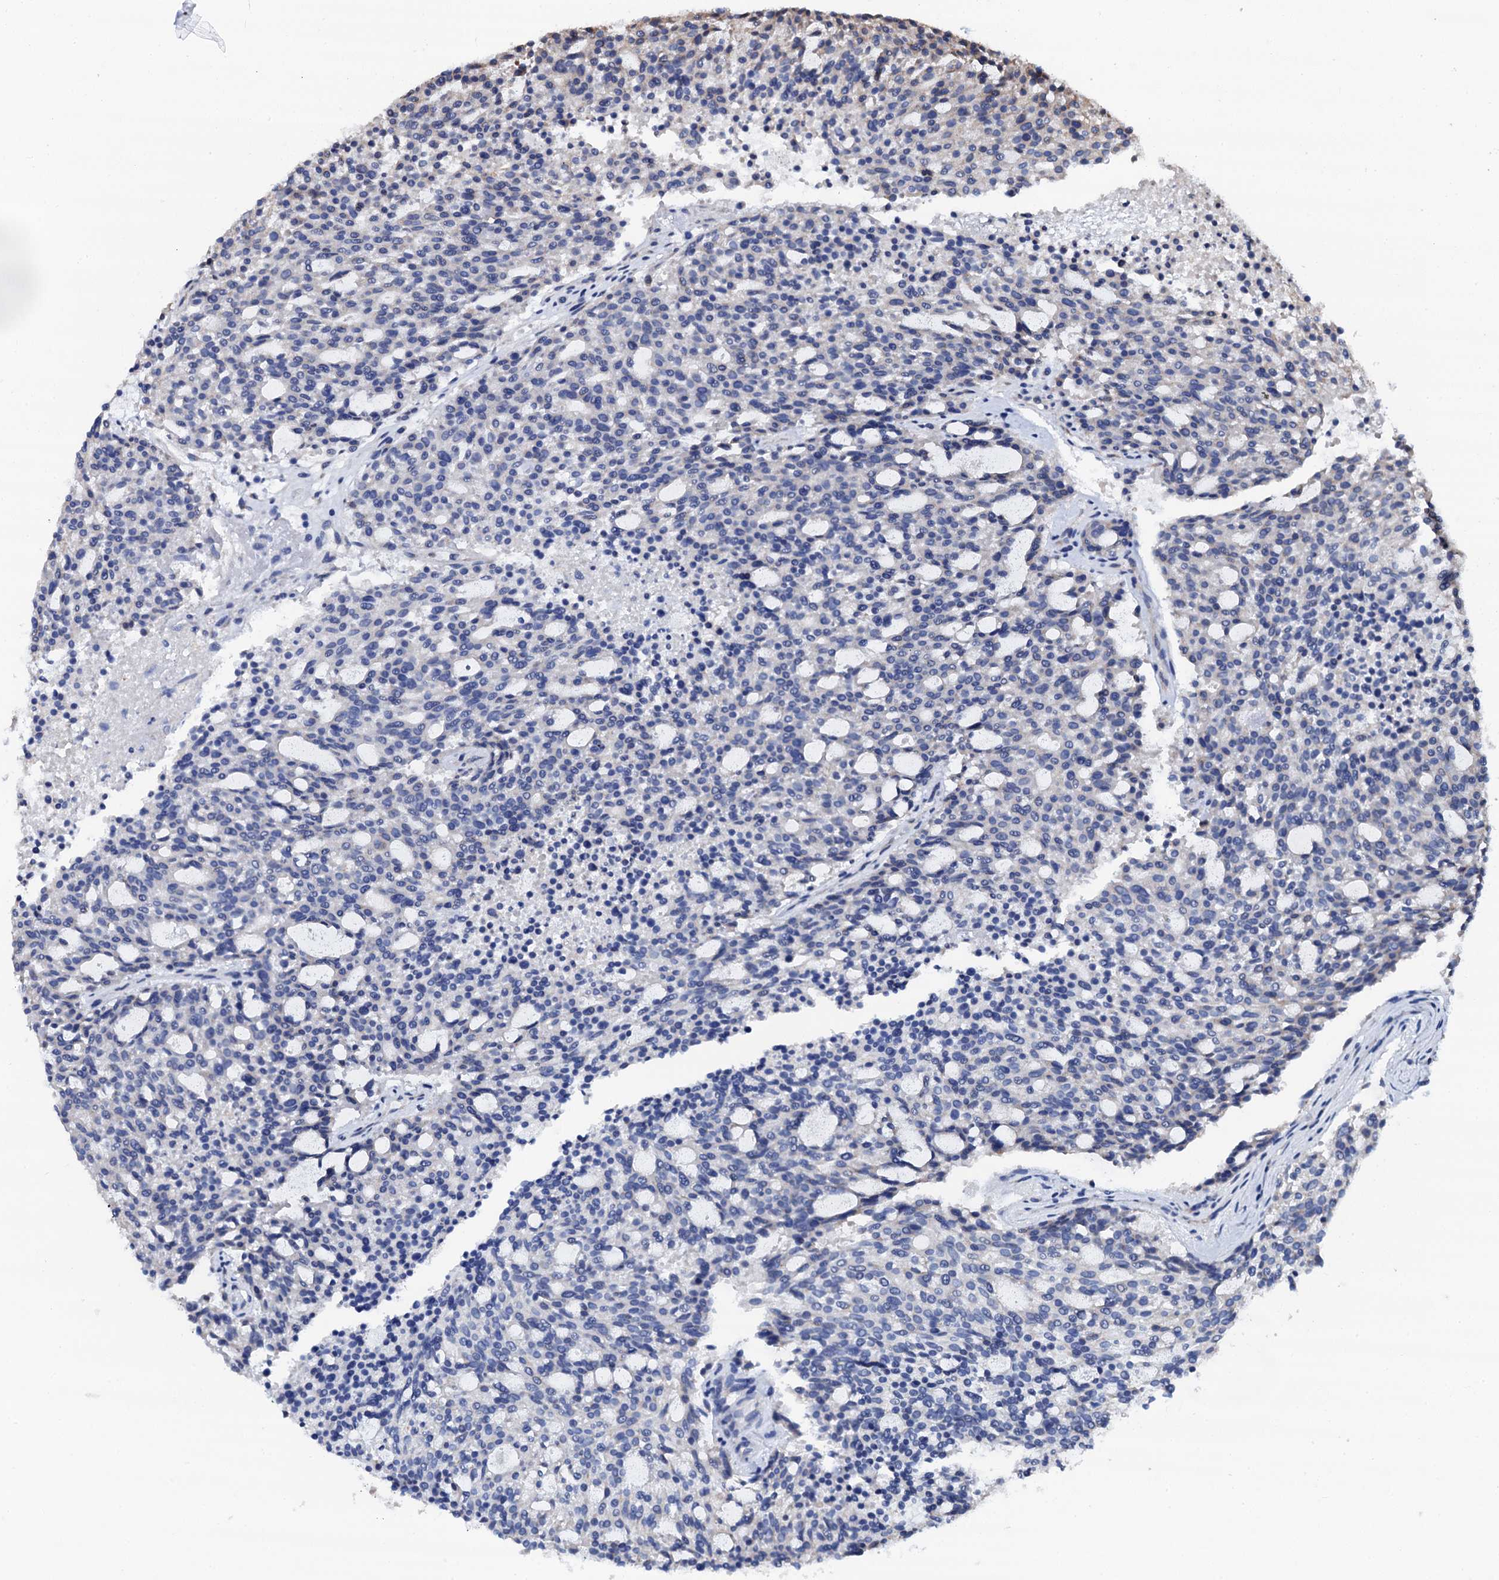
{"staining": {"intensity": "negative", "quantity": "none", "location": "none"}, "tissue": "carcinoid", "cell_type": "Tumor cells", "image_type": "cancer", "snomed": [{"axis": "morphology", "description": "Carcinoid, malignant, NOS"}, {"axis": "topography", "description": "Pancreas"}], "caption": "A high-resolution photomicrograph shows immunohistochemistry staining of carcinoid (malignant), which shows no significant staining in tumor cells.", "gene": "AKAP3", "patient": {"sex": "female", "age": 54}}